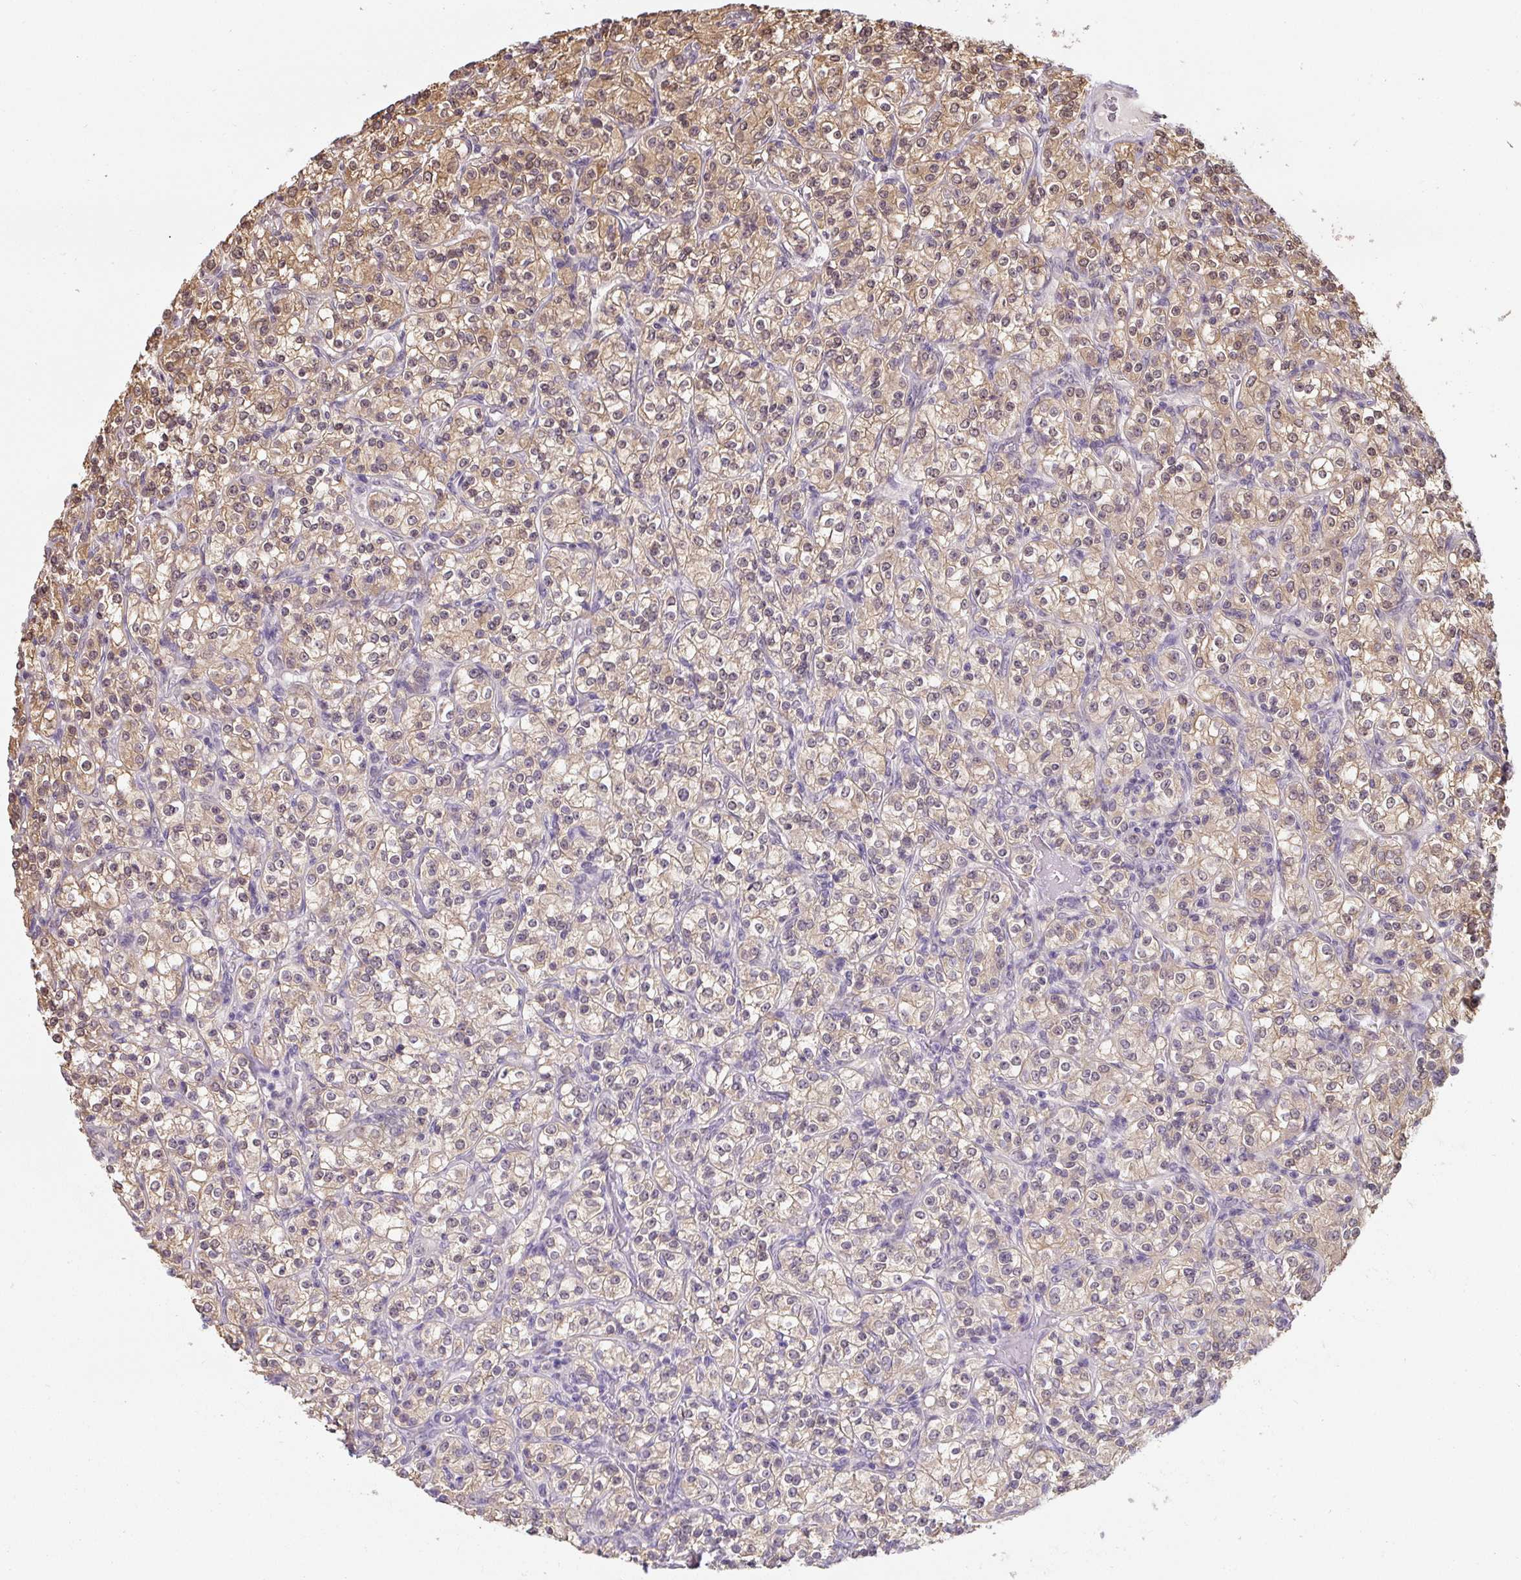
{"staining": {"intensity": "weak", "quantity": "25%-75%", "location": "cytoplasmic/membranous,nuclear"}, "tissue": "renal cancer", "cell_type": "Tumor cells", "image_type": "cancer", "snomed": [{"axis": "morphology", "description": "Adenocarcinoma, NOS"}, {"axis": "topography", "description": "Kidney"}], "caption": "The immunohistochemical stain highlights weak cytoplasmic/membranous and nuclear staining in tumor cells of renal cancer tissue. The staining is performed using DAB (3,3'-diaminobenzidine) brown chromogen to label protein expression. The nuclei are counter-stained blue using hematoxylin.", "gene": "ST13", "patient": {"sex": "male", "age": 77}}